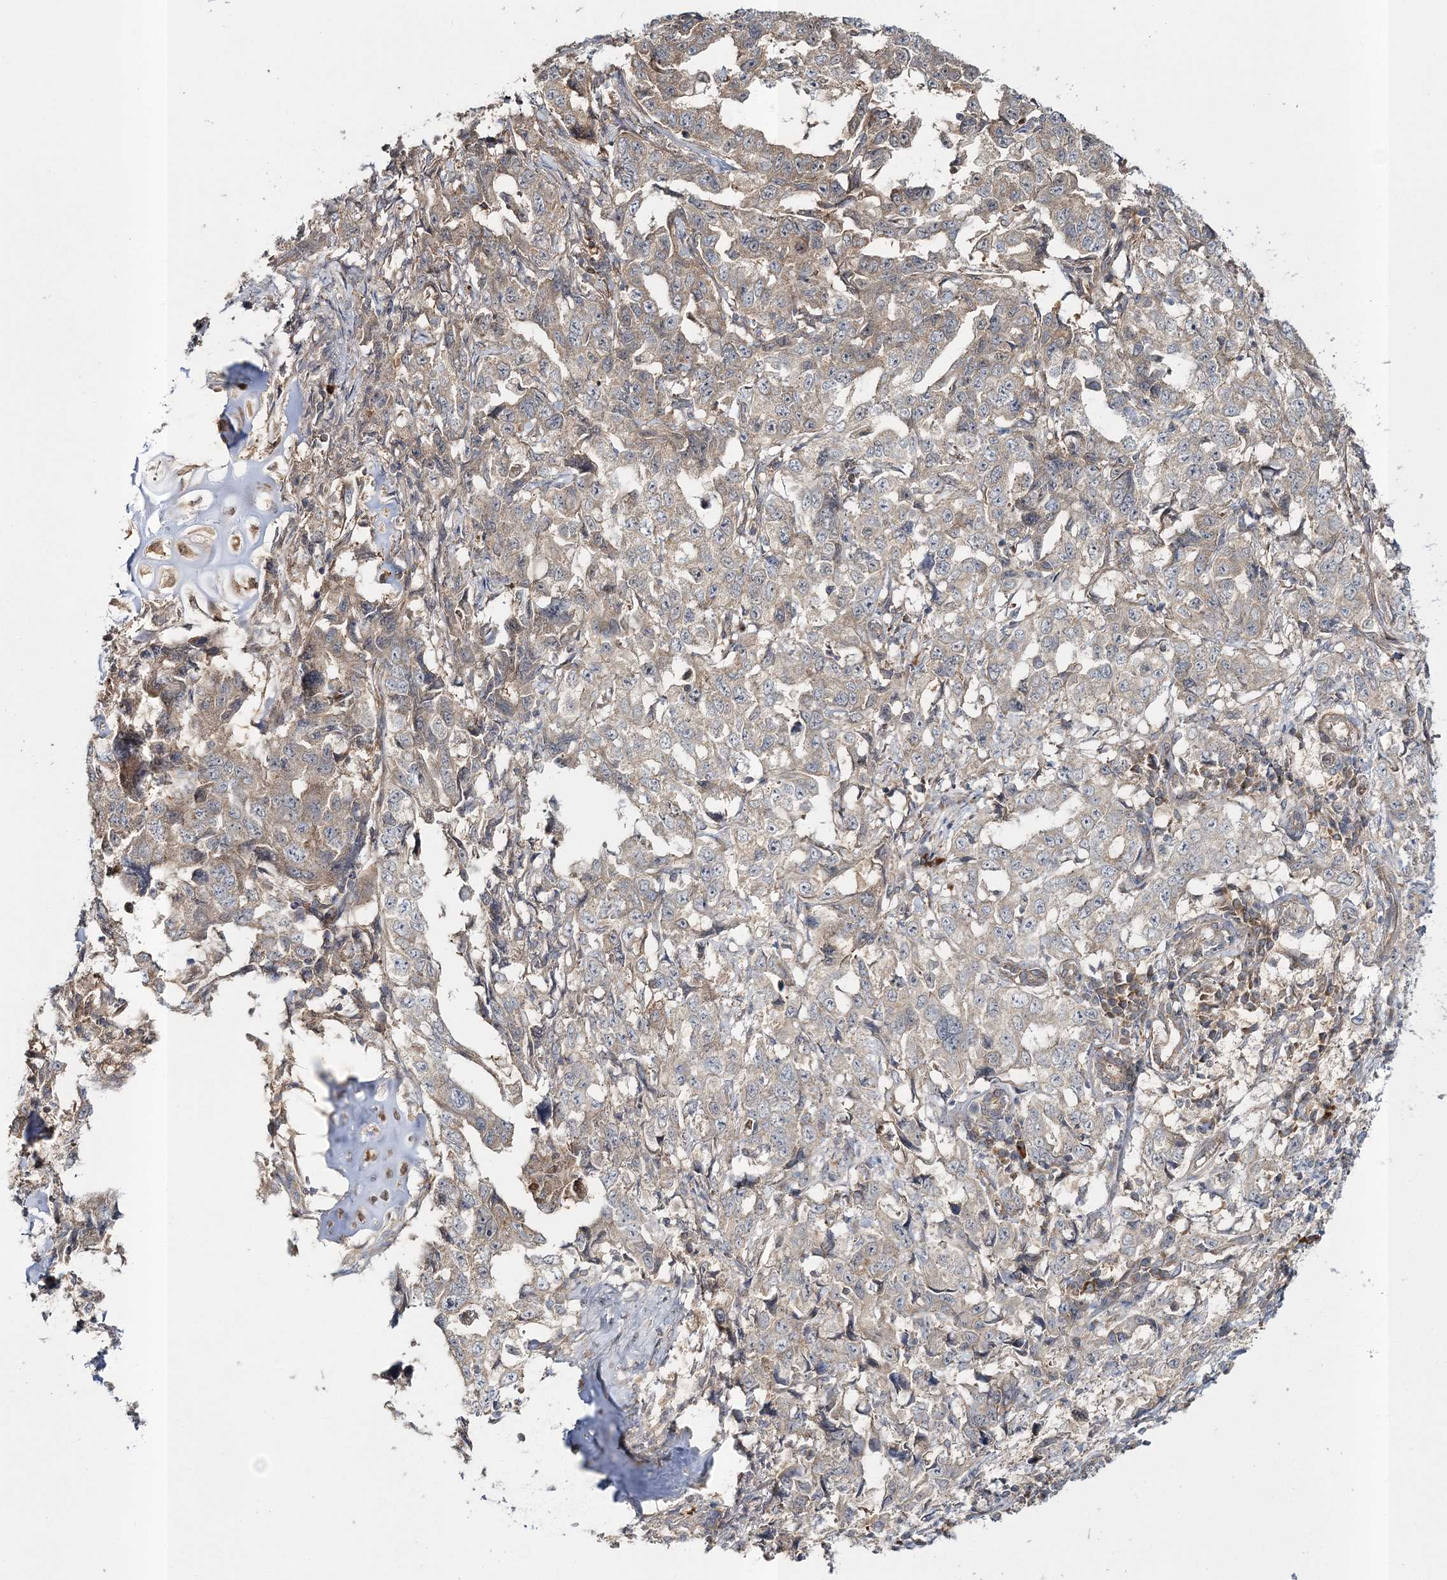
{"staining": {"intensity": "weak", "quantity": "25%-75%", "location": "cytoplasmic/membranous"}, "tissue": "lung cancer", "cell_type": "Tumor cells", "image_type": "cancer", "snomed": [{"axis": "morphology", "description": "Adenocarcinoma, NOS"}, {"axis": "topography", "description": "Lung"}], "caption": "Protein expression by IHC shows weak cytoplasmic/membranous positivity in about 25%-75% of tumor cells in lung cancer (adenocarcinoma).", "gene": "MOCS2", "patient": {"sex": "female", "age": 51}}